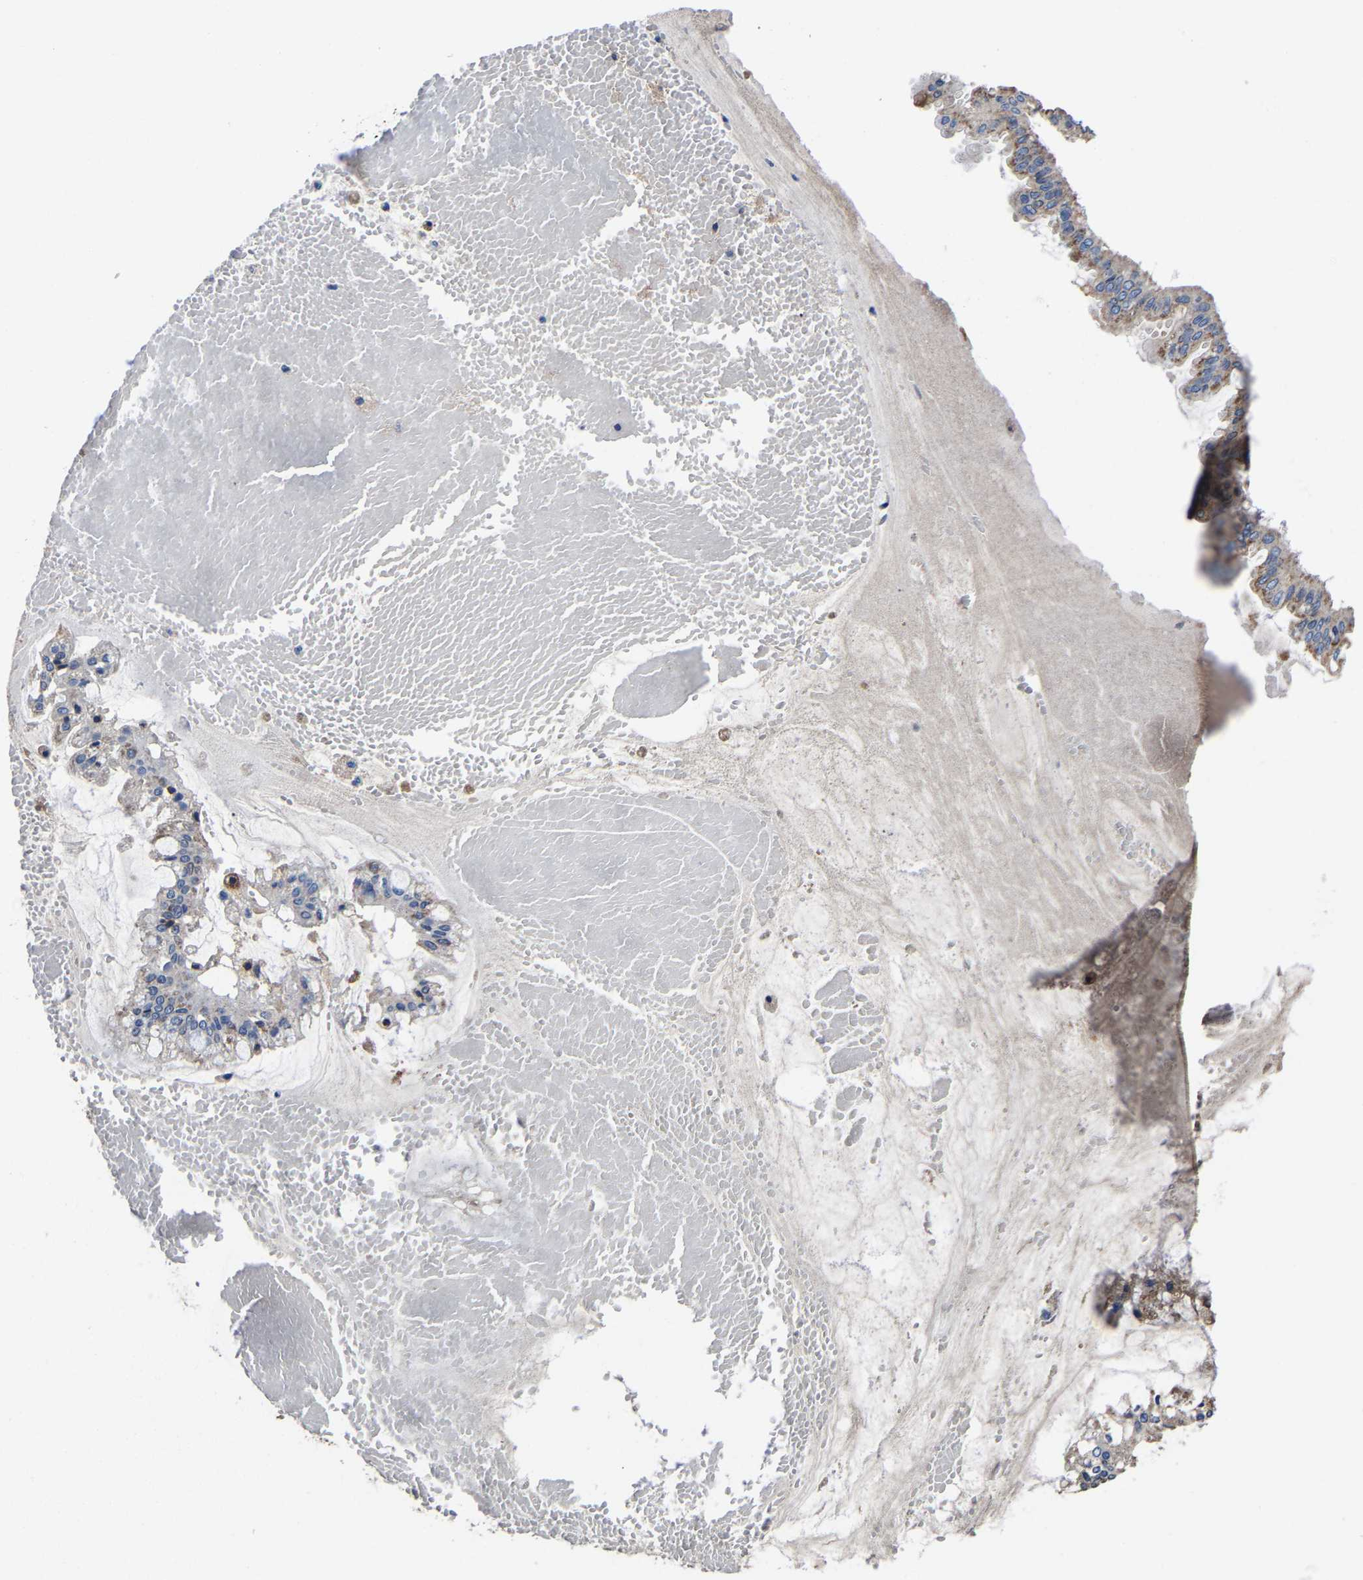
{"staining": {"intensity": "weak", "quantity": "<25%", "location": "cytoplasmic/membranous"}, "tissue": "ovarian cancer", "cell_type": "Tumor cells", "image_type": "cancer", "snomed": [{"axis": "morphology", "description": "Cystadenocarcinoma, mucinous, NOS"}, {"axis": "topography", "description": "Ovary"}], "caption": "Tumor cells are negative for protein expression in human ovarian cancer (mucinous cystadenocarcinoma).", "gene": "ZCCHC7", "patient": {"sex": "female", "age": 73}}